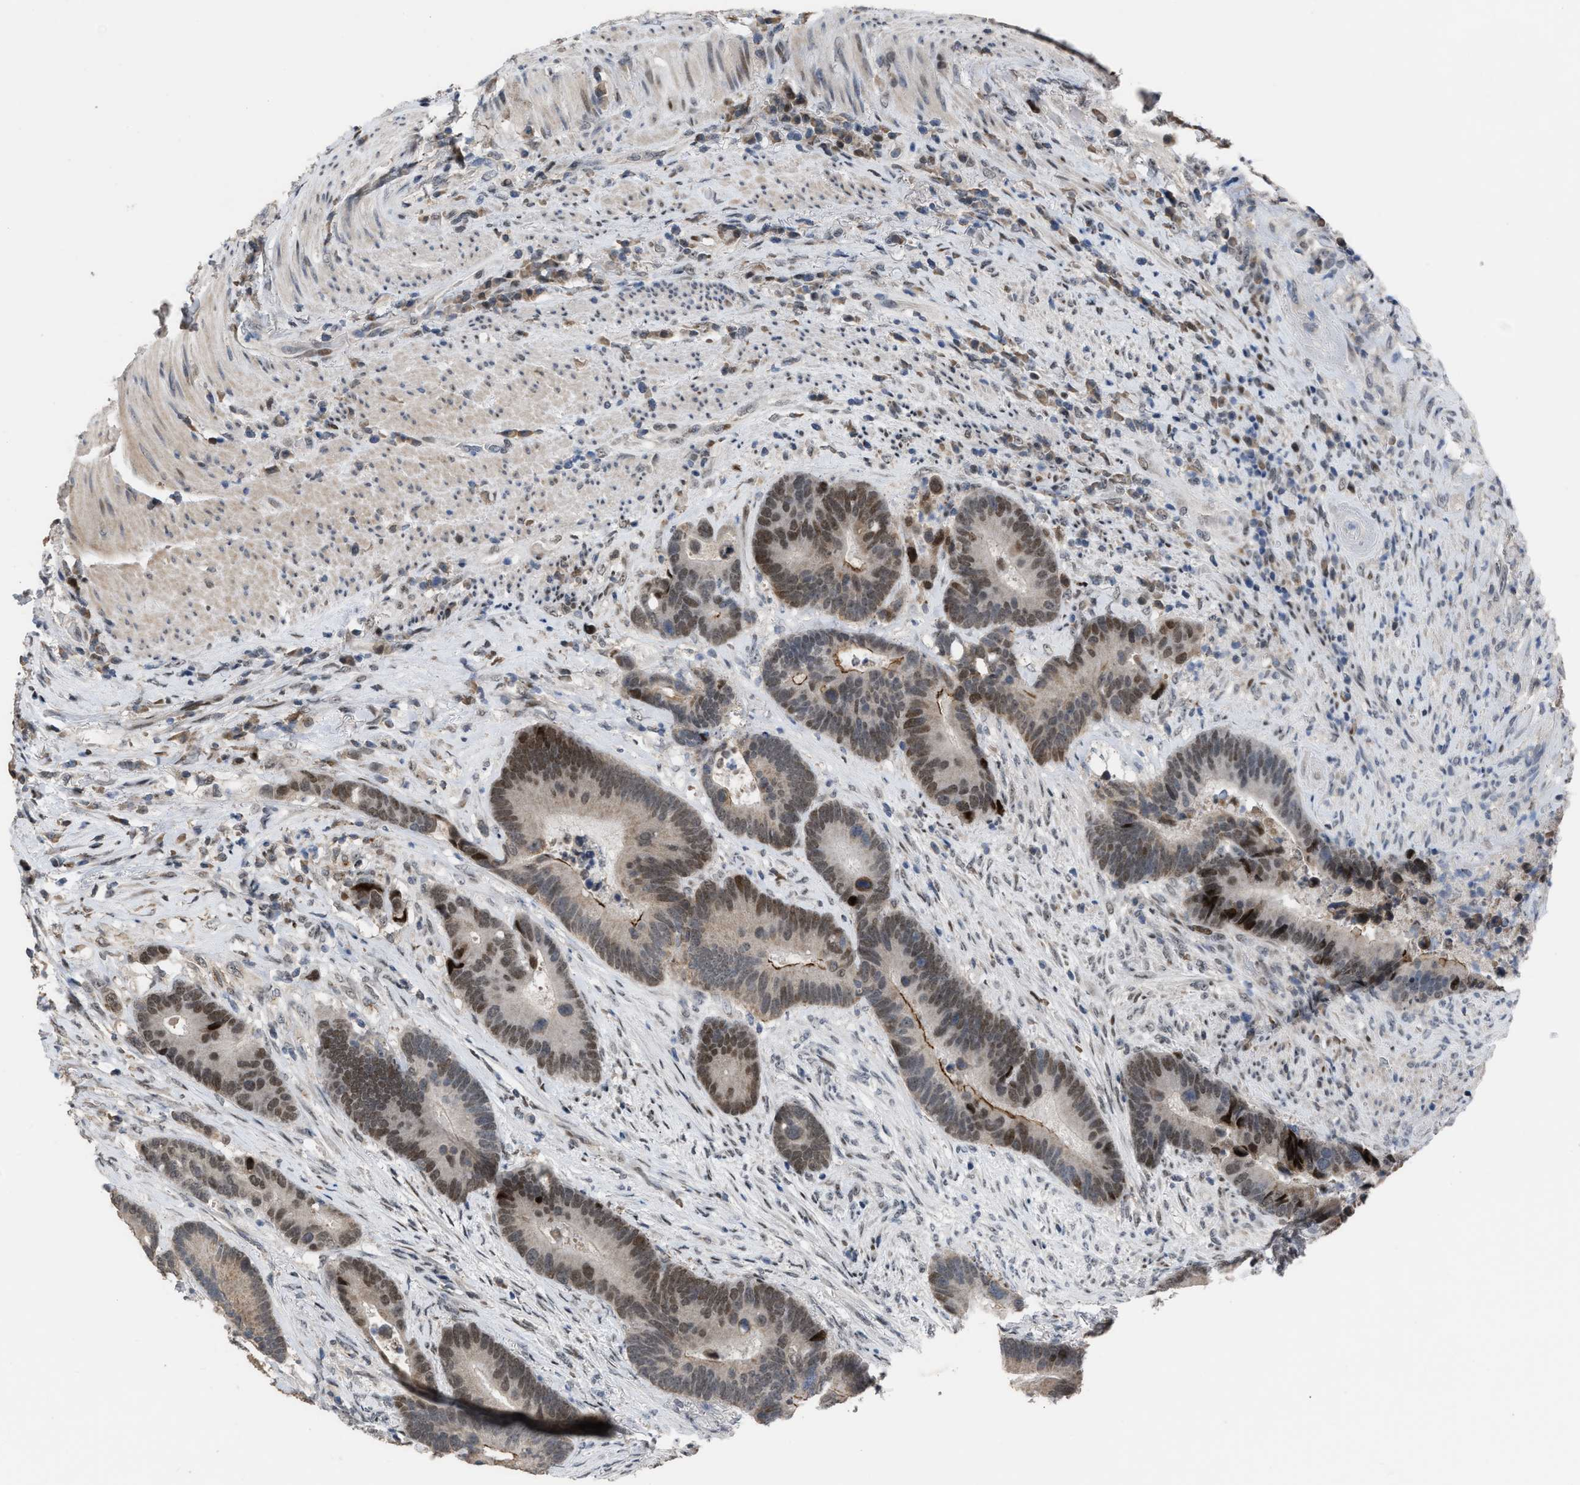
{"staining": {"intensity": "strong", "quantity": "25%-75%", "location": "nuclear"}, "tissue": "colorectal cancer", "cell_type": "Tumor cells", "image_type": "cancer", "snomed": [{"axis": "morphology", "description": "Adenocarcinoma, NOS"}, {"axis": "topography", "description": "Rectum"}], "caption": "Immunohistochemical staining of colorectal cancer shows high levels of strong nuclear expression in approximately 25%-75% of tumor cells.", "gene": "SETDB1", "patient": {"sex": "female", "age": 89}}